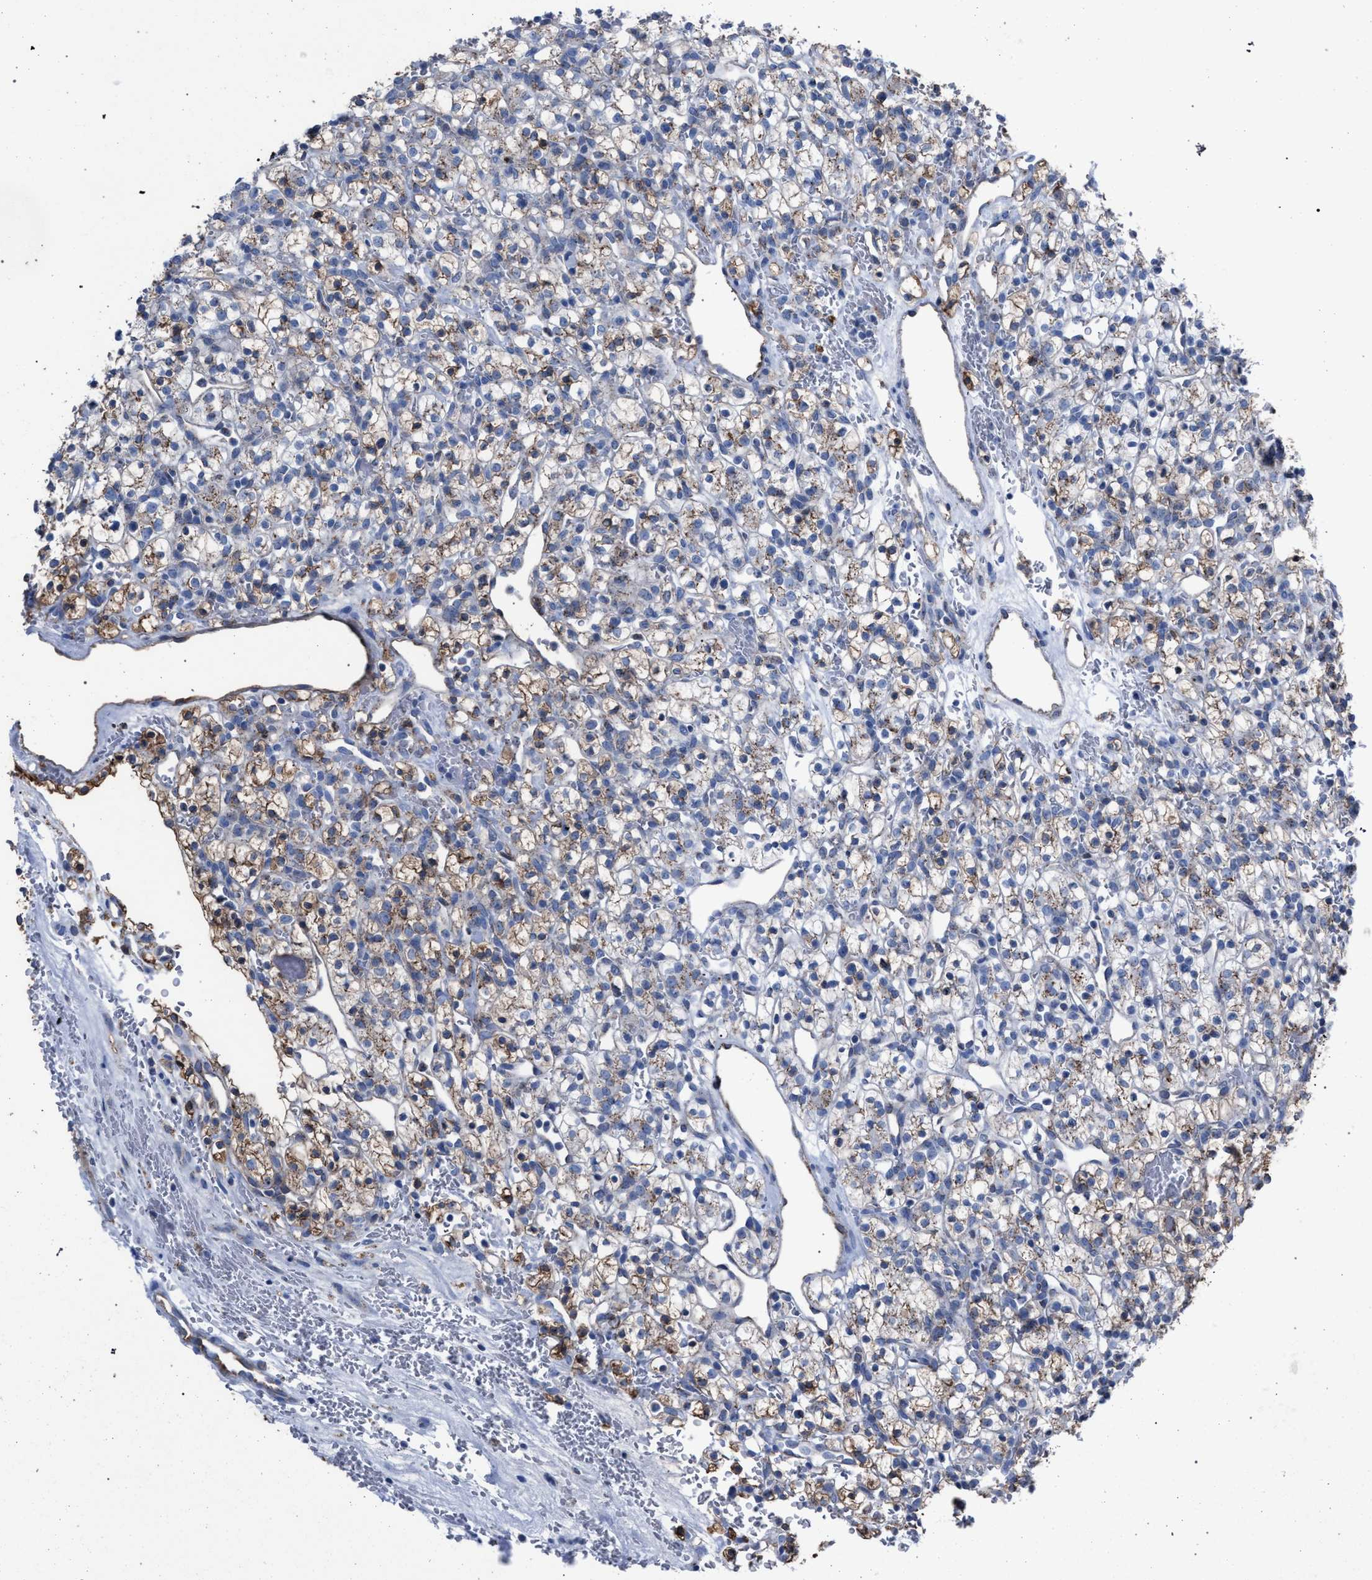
{"staining": {"intensity": "weak", "quantity": ">75%", "location": "cytoplasmic/membranous"}, "tissue": "renal cancer", "cell_type": "Tumor cells", "image_type": "cancer", "snomed": [{"axis": "morphology", "description": "Adenocarcinoma, NOS"}, {"axis": "topography", "description": "Kidney"}], "caption": "Immunohistochemical staining of renal cancer (adenocarcinoma) exhibits low levels of weak cytoplasmic/membranous positivity in about >75% of tumor cells.", "gene": "HSD17B4", "patient": {"sex": "female", "age": 57}}